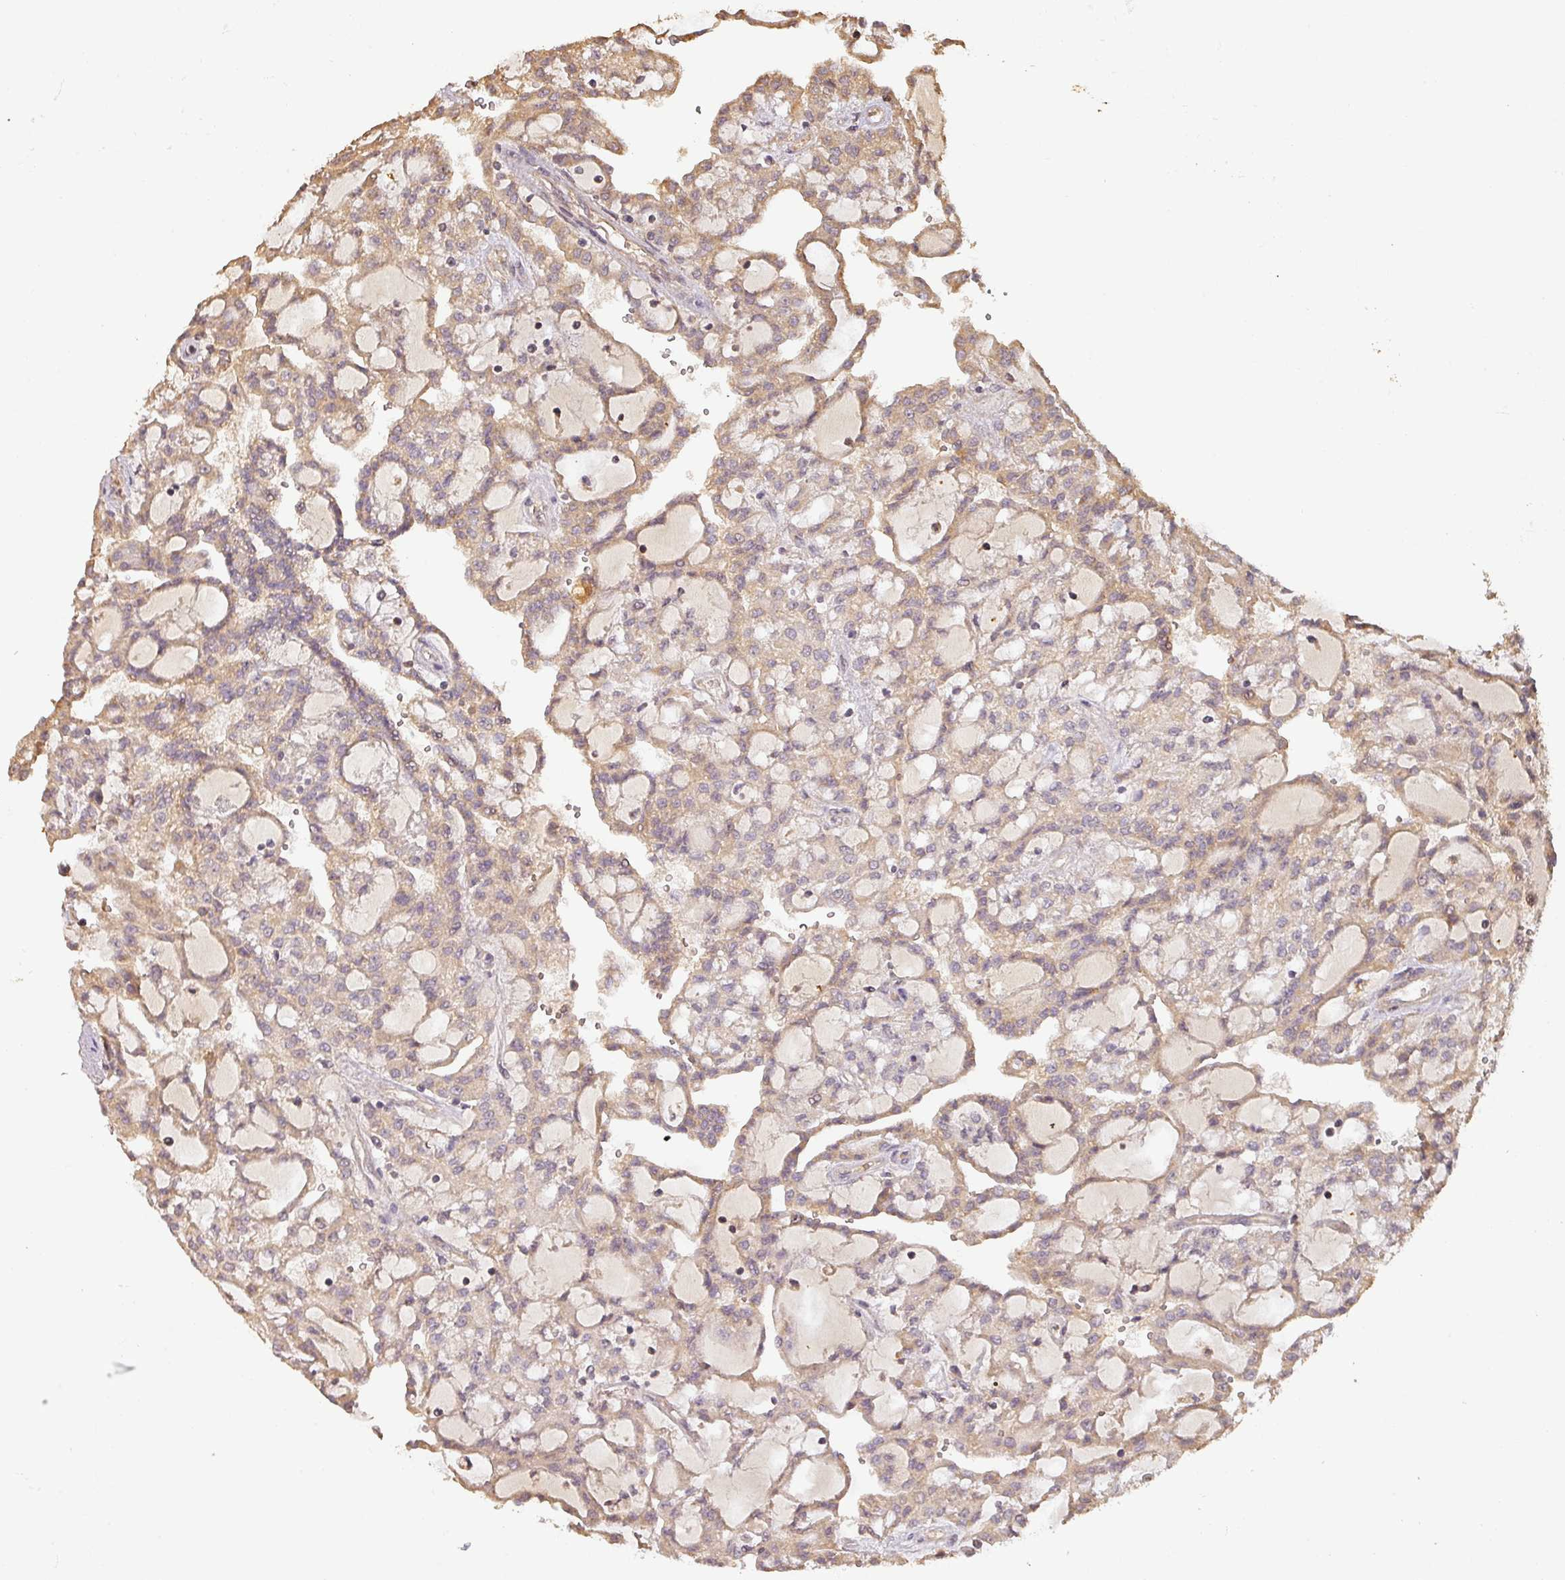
{"staining": {"intensity": "moderate", "quantity": "<25%", "location": "cytoplasmic/membranous"}, "tissue": "renal cancer", "cell_type": "Tumor cells", "image_type": "cancer", "snomed": [{"axis": "morphology", "description": "Adenocarcinoma, NOS"}, {"axis": "topography", "description": "Kidney"}], "caption": "Brown immunohistochemical staining in renal cancer (adenocarcinoma) reveals moderate cytoplasmic/membranous staining in approximately <25% of tumor cells. The protein is shown in brown color, while the nuclei are stained blue.", "gene": "BPIFB3", "patient": {"sex": "male", "age": 63}}